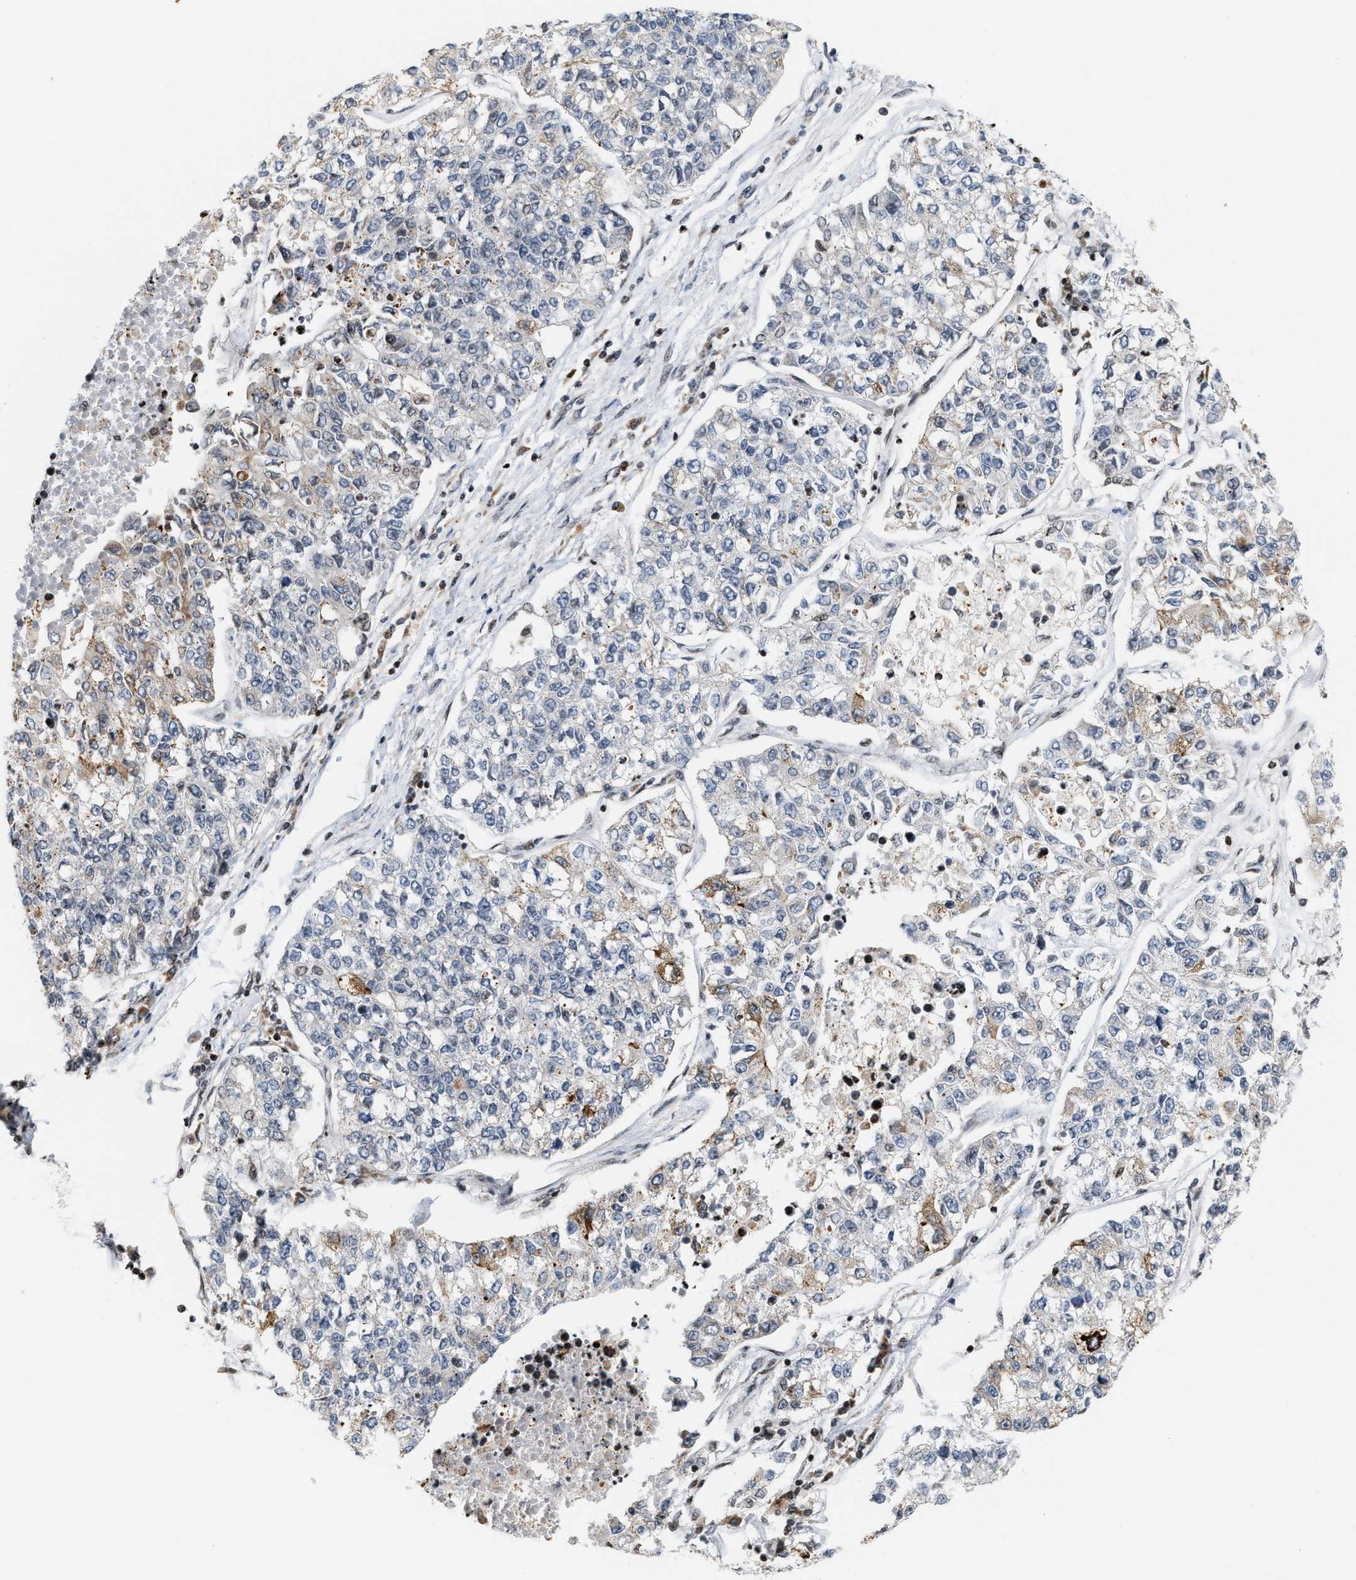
{"staining": {"intensity": "moderate", "quantity": "<25%", "location": "cytoplasmic/membranous"}, "tissue": "lung cancer", "cell_type": "Tumor cells", "image_type": "cancer", "snomed": [{"axis": "morphology", "description": "Adenocarcinoma, NOS"}, {"axis": "topography", "description": "Lung"}], "caption": "A high-resolution photomicrograph shows IHC staining of lung adenocarcinoma, which displays moderate cytoplasmic/membranous staining in about <25% of tumor cells.", "gene": "PDZD2", "patient": {"sex": "male", "age": 49}}